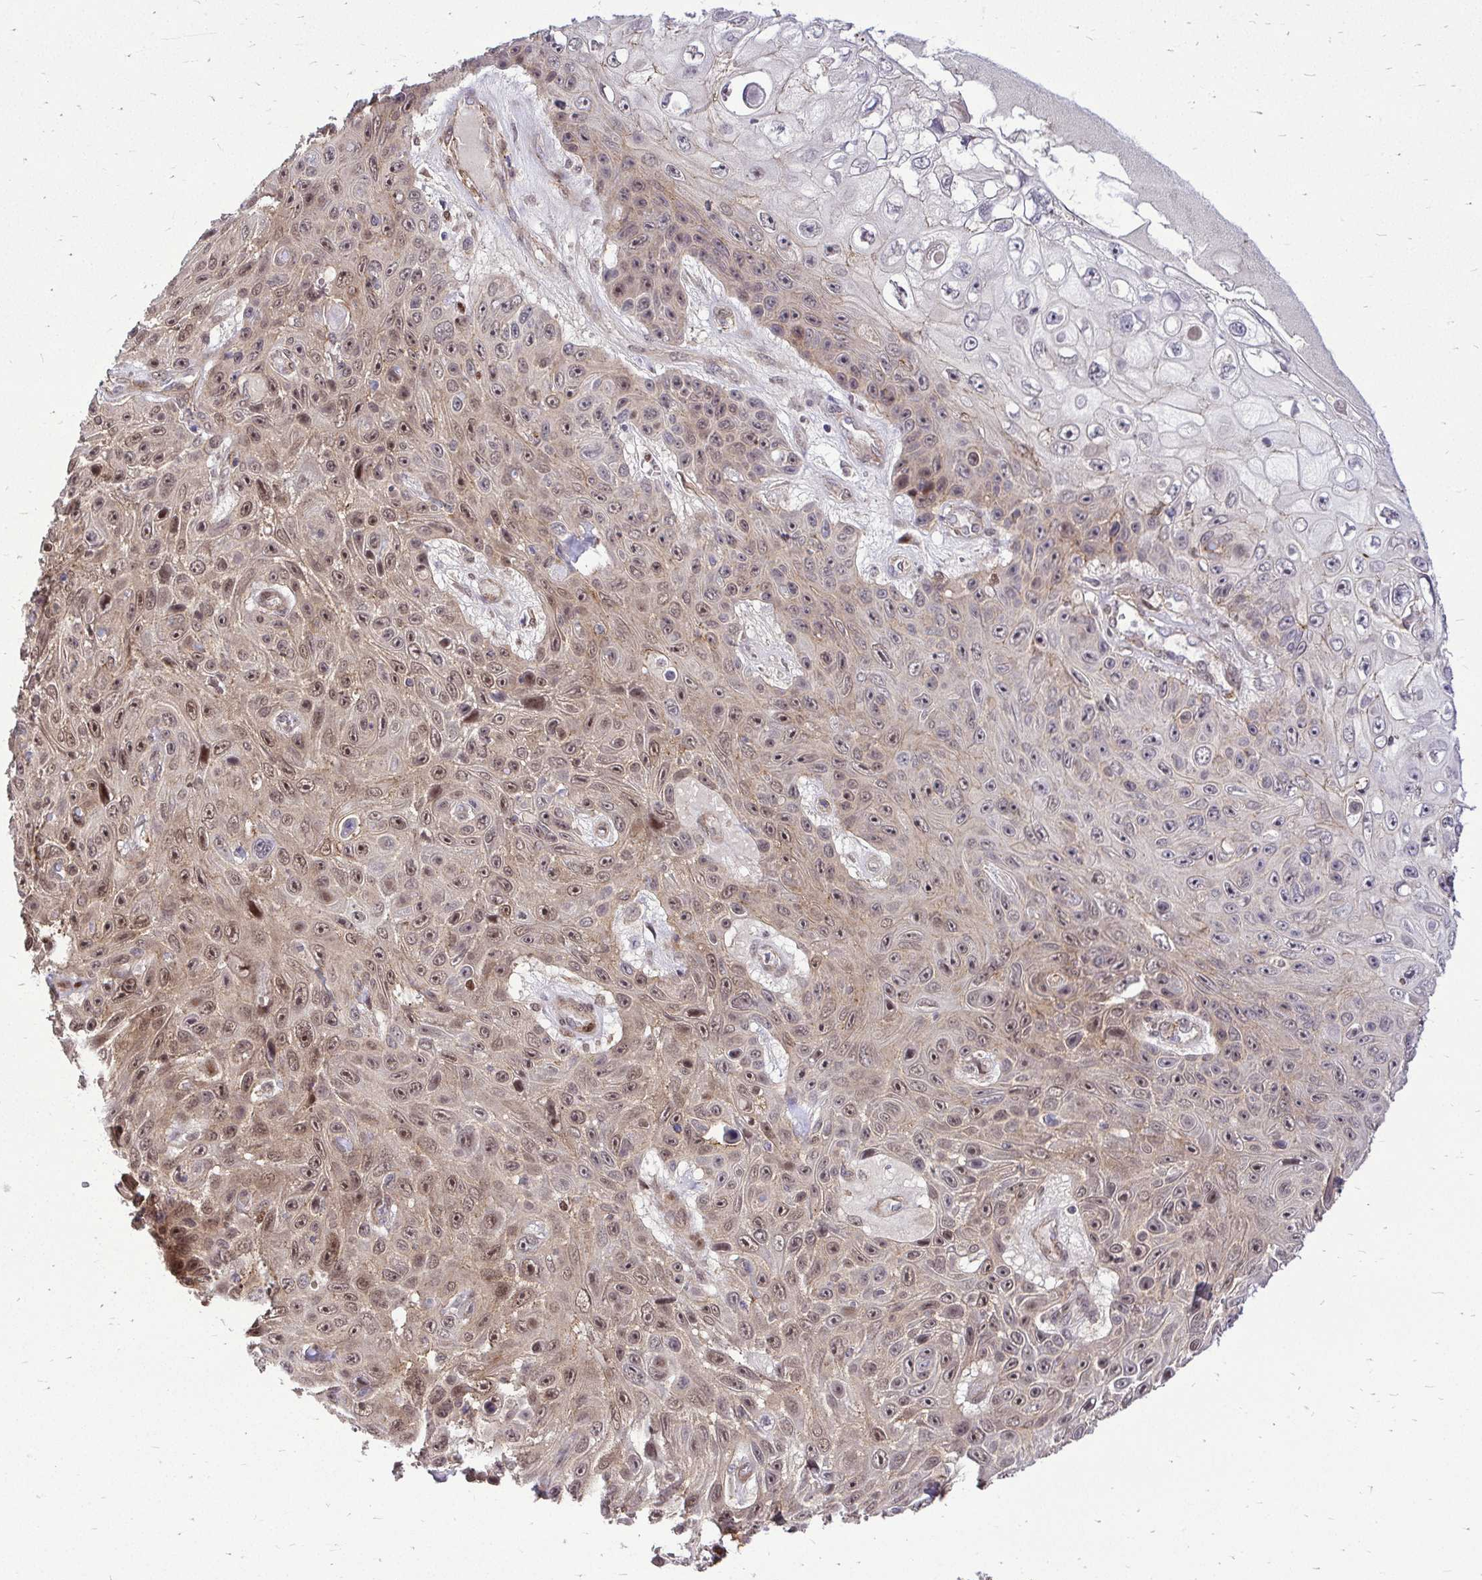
{"staining": {"intensity": "moderate", "quantity": "25%-75%", "location": "nuclear"}, "tissue": "skin cancer", "cell_type": "Tumor cells", "image_type": "cancer", "snomed": [{"axis": "morphology", "description": "Squamous cell carcinoma, NOS"}, {"axis": "topography", "description": "Skin"}], "caption": "A high-resolution micrograph shows immunohistochemistry staining of skin squamous cell carcinoma, which displays moderate nuclear staining in approximately 25%-75% of tumor cells.", "gene": "TRIP6", "patient": {"sex": "male", "age": 82}}